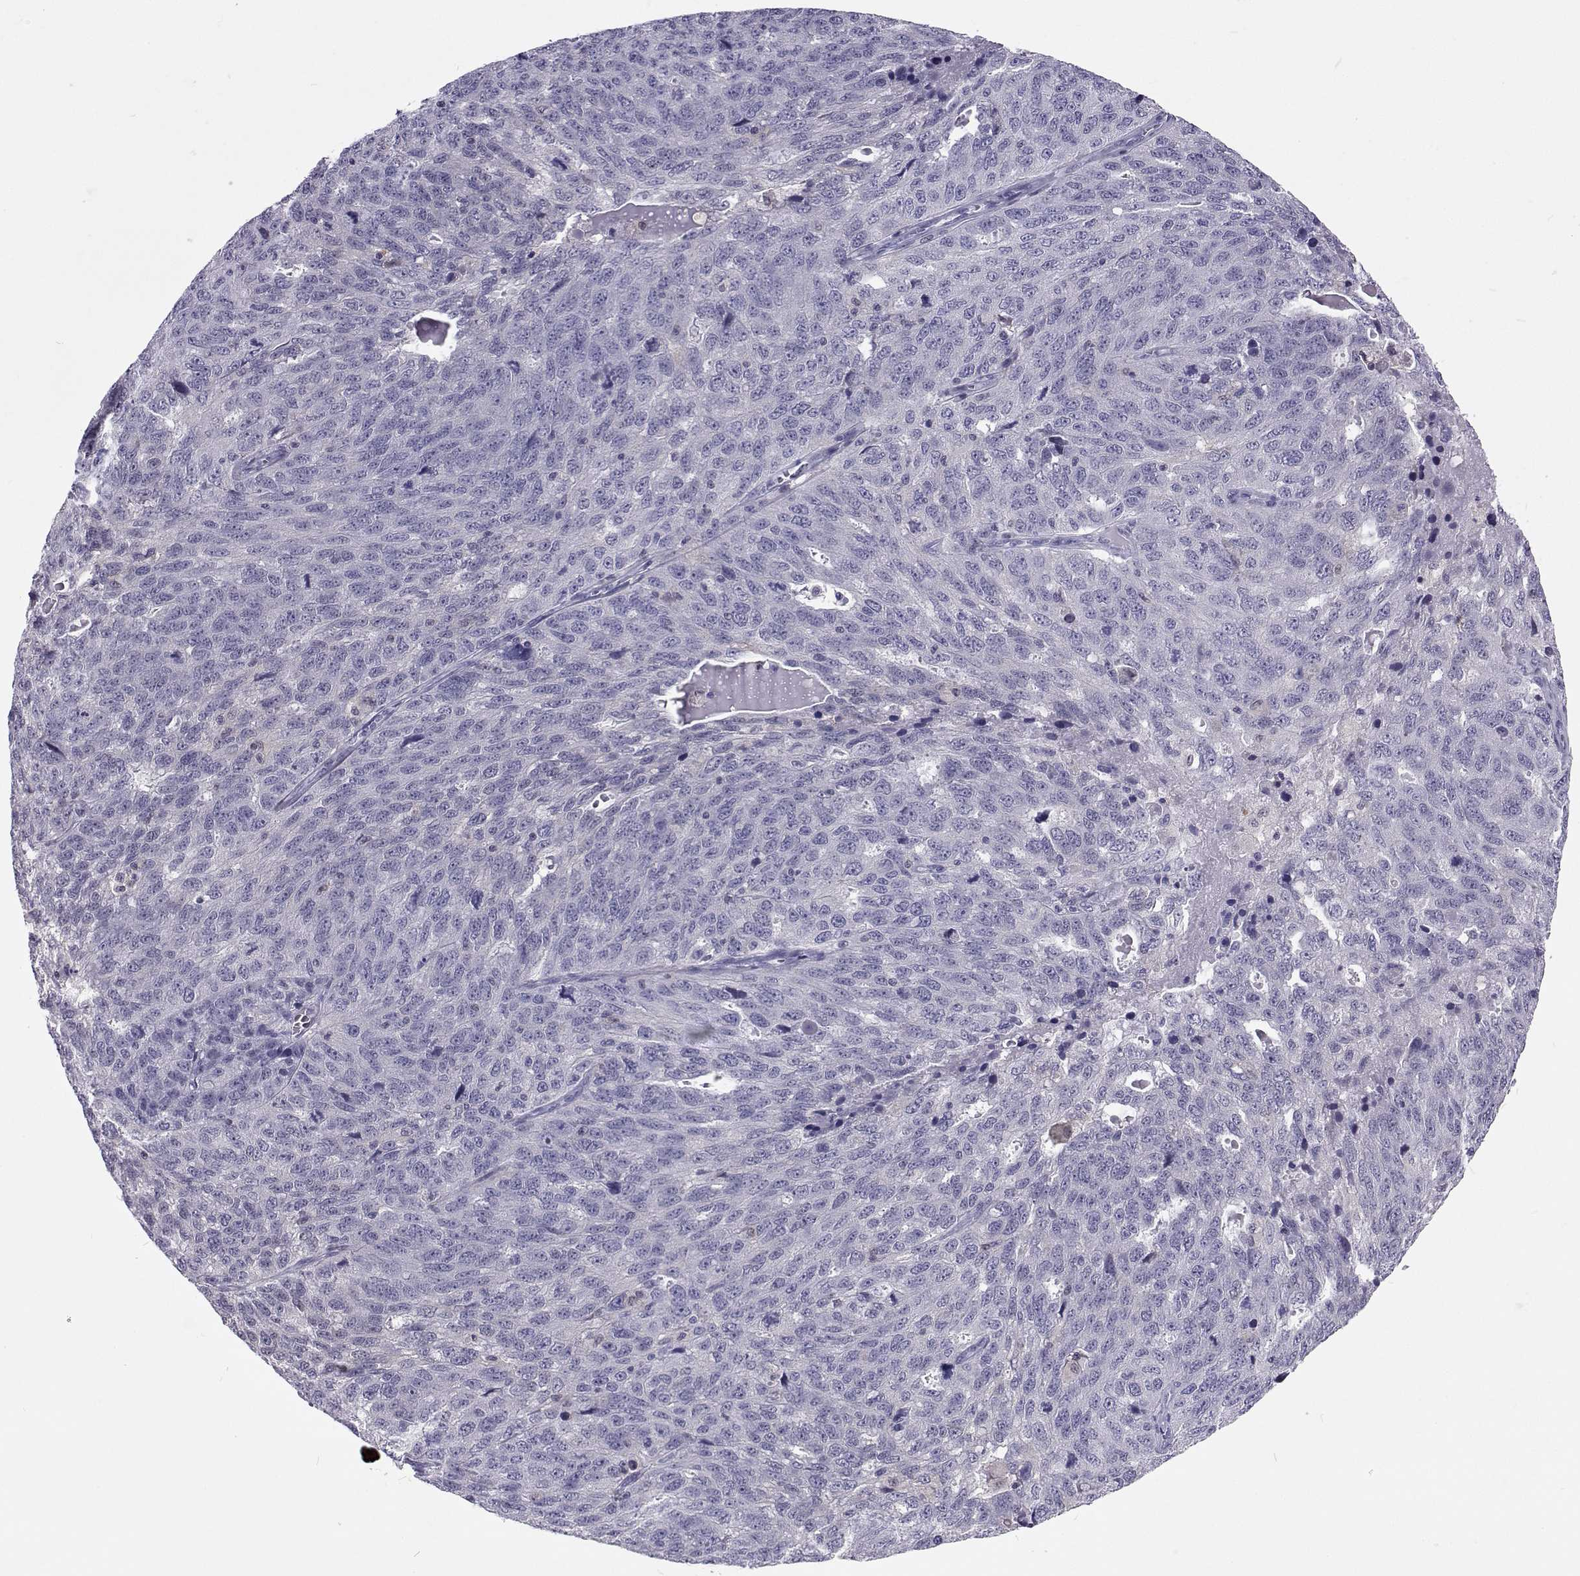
{"staining": {"intensity": "negative", "quantity": "none", "location": "none"}, "tissue": "ovarian cancer", "cell_type": "Tumor cells", "image_type": "cancer", "snomed": [{"axis": "morphology", "description": "Cystadenocarcinoma, serous, NOS"}, {"axis": "topography", "description": "Ovary"}], "caption": "DAB (3,3'-diaminobenzidine) immunohistochemical staining of human ovarian cancer reveals no significant expression in tumor cells.", "gene": "GALM", "patient": {"sex": "female", "age": 71}}